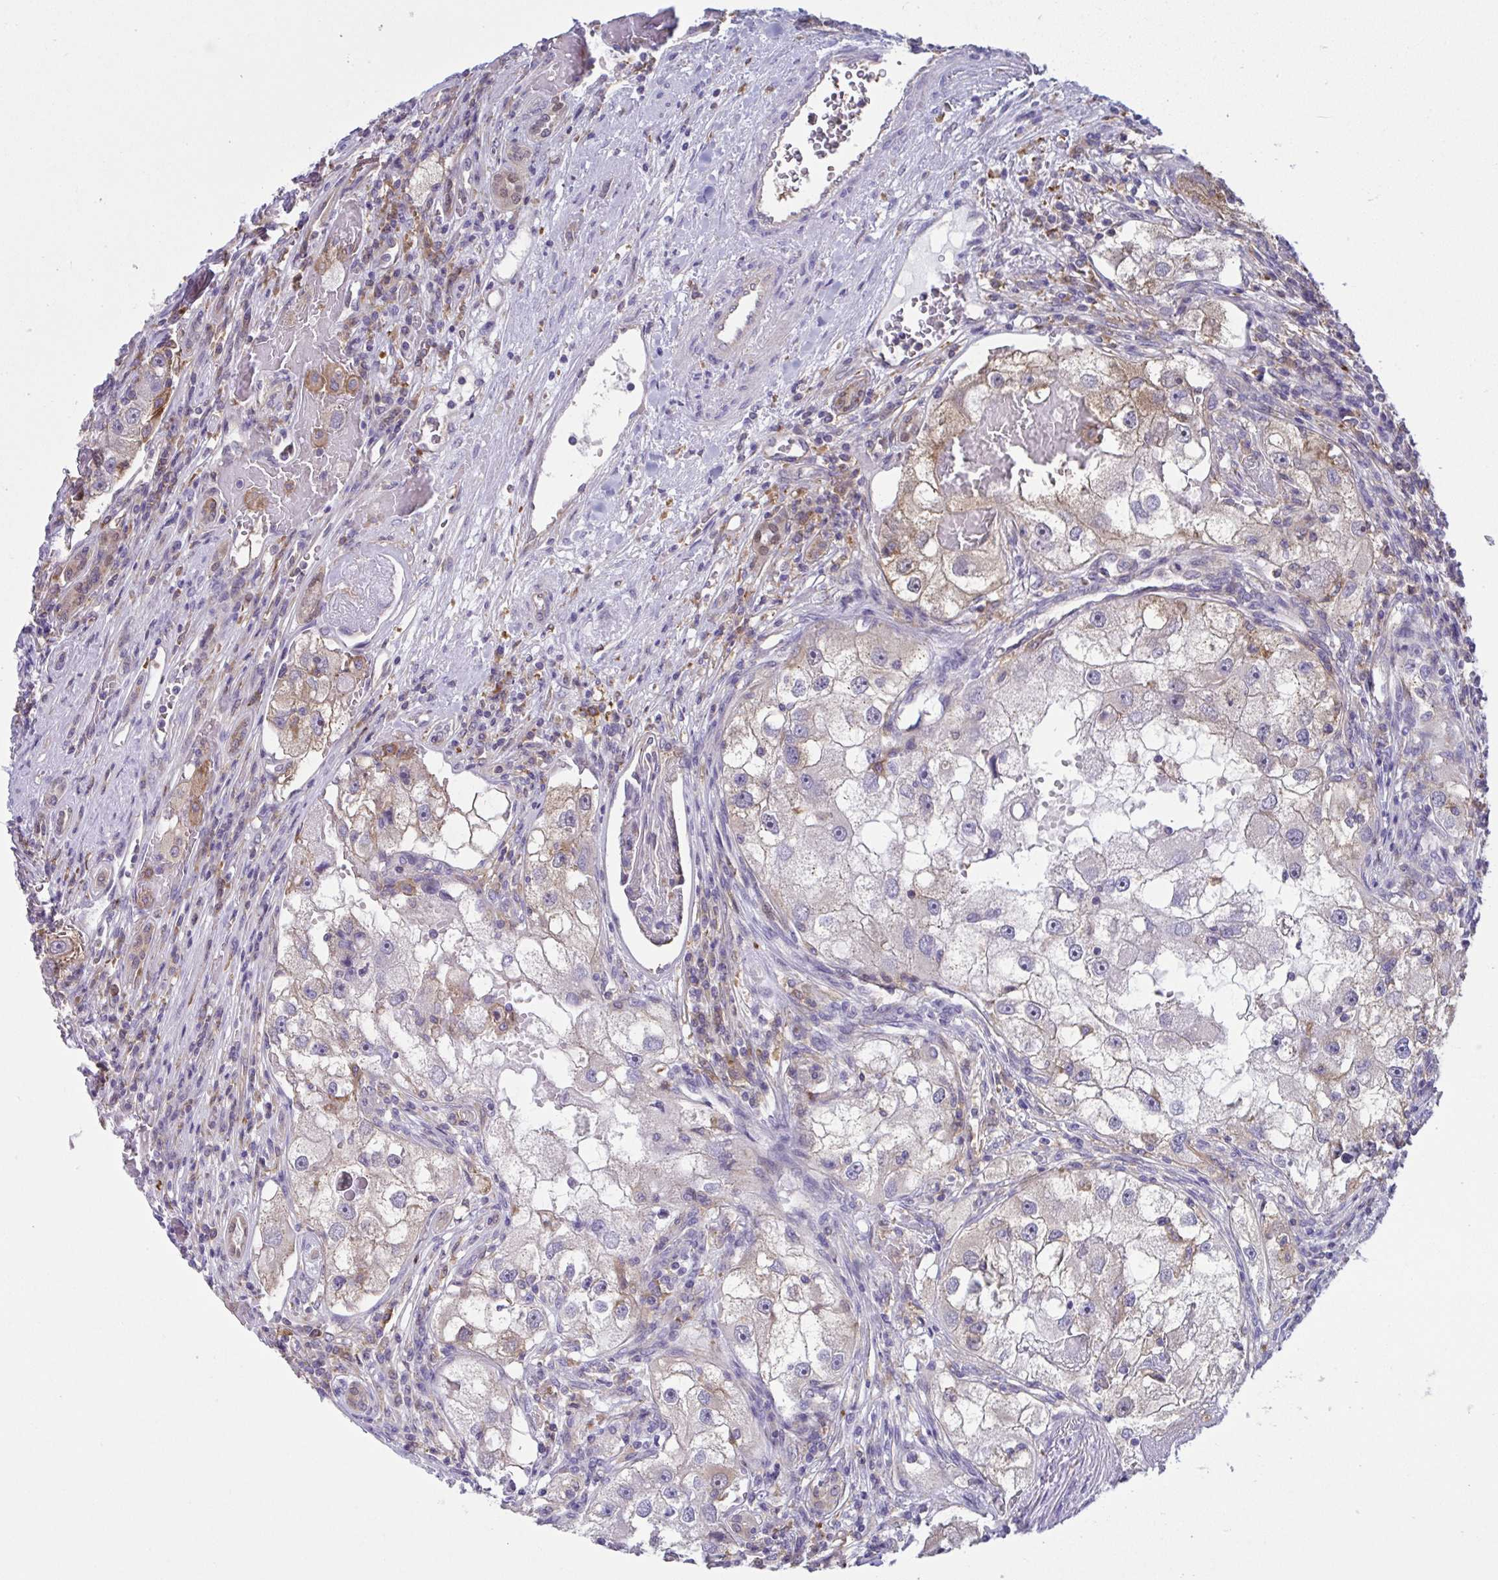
{"staining": {"intensity": "negative", "quantity": "none", "location": "none"}, "tissue": "renal cancer", "cell_type": "Tumor cells", "image_type": "cancer", "snomed": [{"axis": "morphology", "description": "Adenocarcinoma, NOS"}, {"axis": "topography", "description": "Kidney"}], "caption": "Renal adenocarcinoma was stained to show a protein in brown. There is no significant expression in tumor cells.", "gene": "ALDH16A1", "patient": {"sex": "male", "age": 63}}